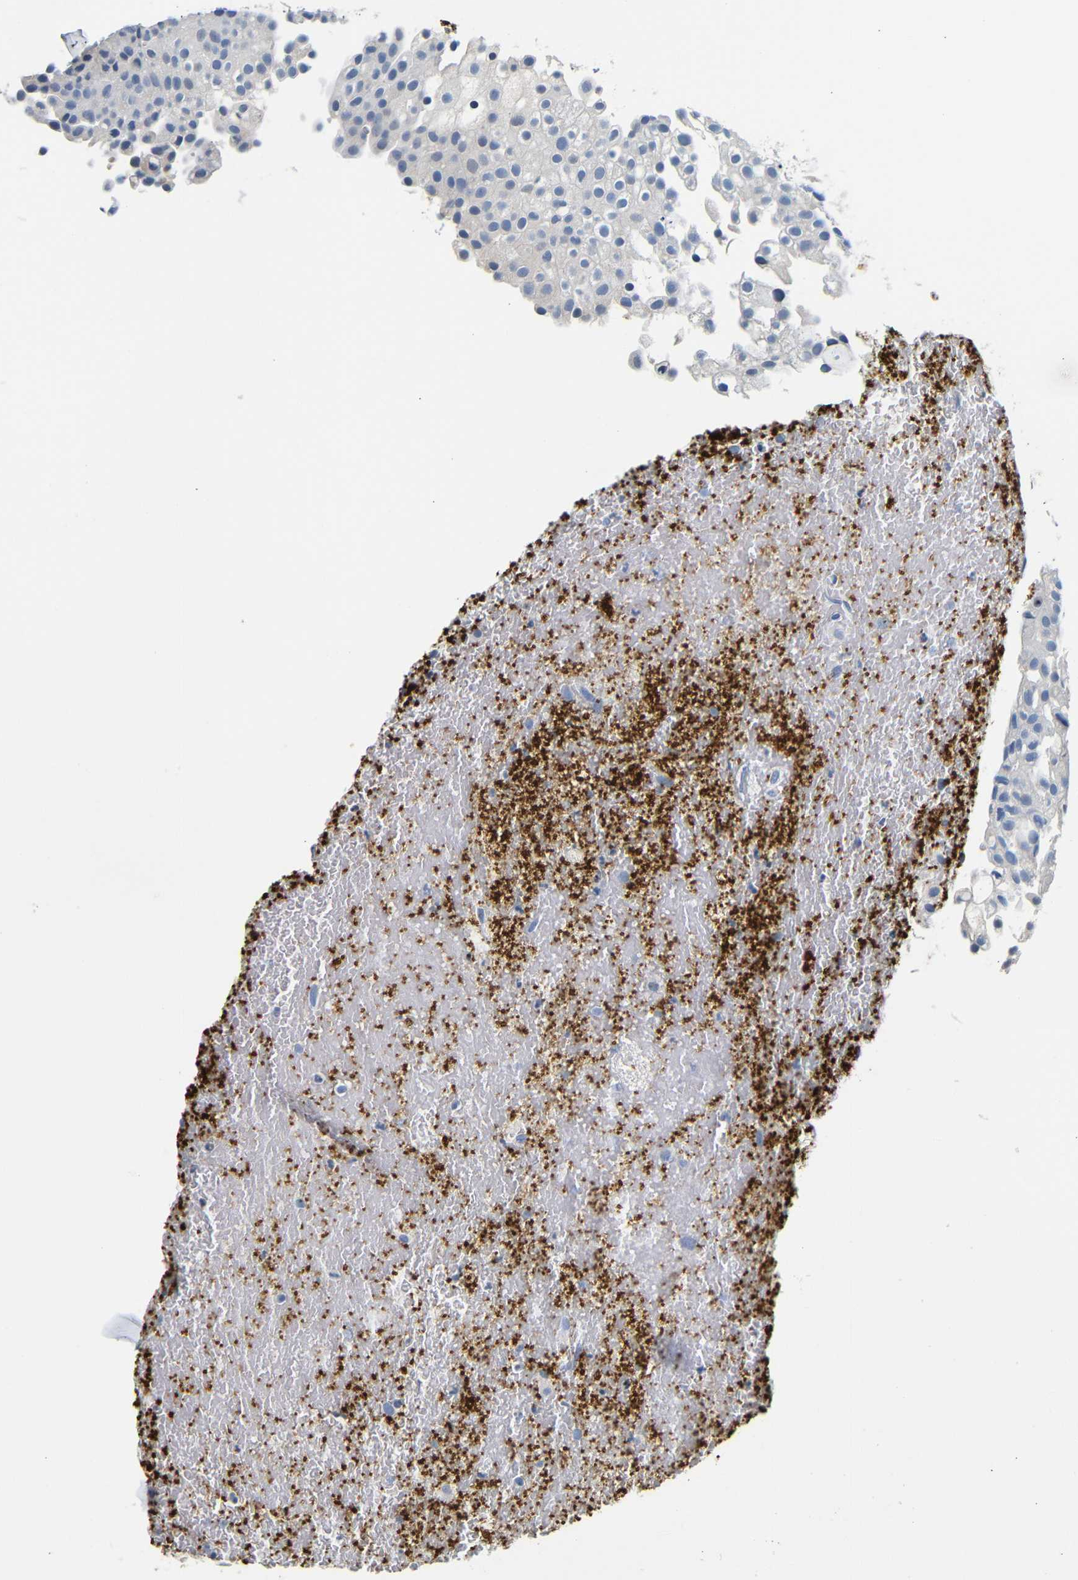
{"staining": {"intensity": "negative", "quantity": "none", "location": "none"}, "tissue": "urothelial cancer", "cell_type": "Tumor cells", "image_type": "cancer", "snomed": [{"axis": "morphology", "description": "Urothelial carcinoma, Low grade"}, {"axis": "topography", "description": "Urinary bladder"}], "caption": "An IHC histopathology image of urothelial carcinoma (low-grade) is shown. There is no staining in tumor cells of urothelial carcinoma (low-grade). The staining was performed using DAB to visualize the protein expression in brown, while the nuclei were stained in blue with hematoxylin (Magnification: 20x).", "gene": "GP1BA", "patient": {"sex": "male", "age": 78}}